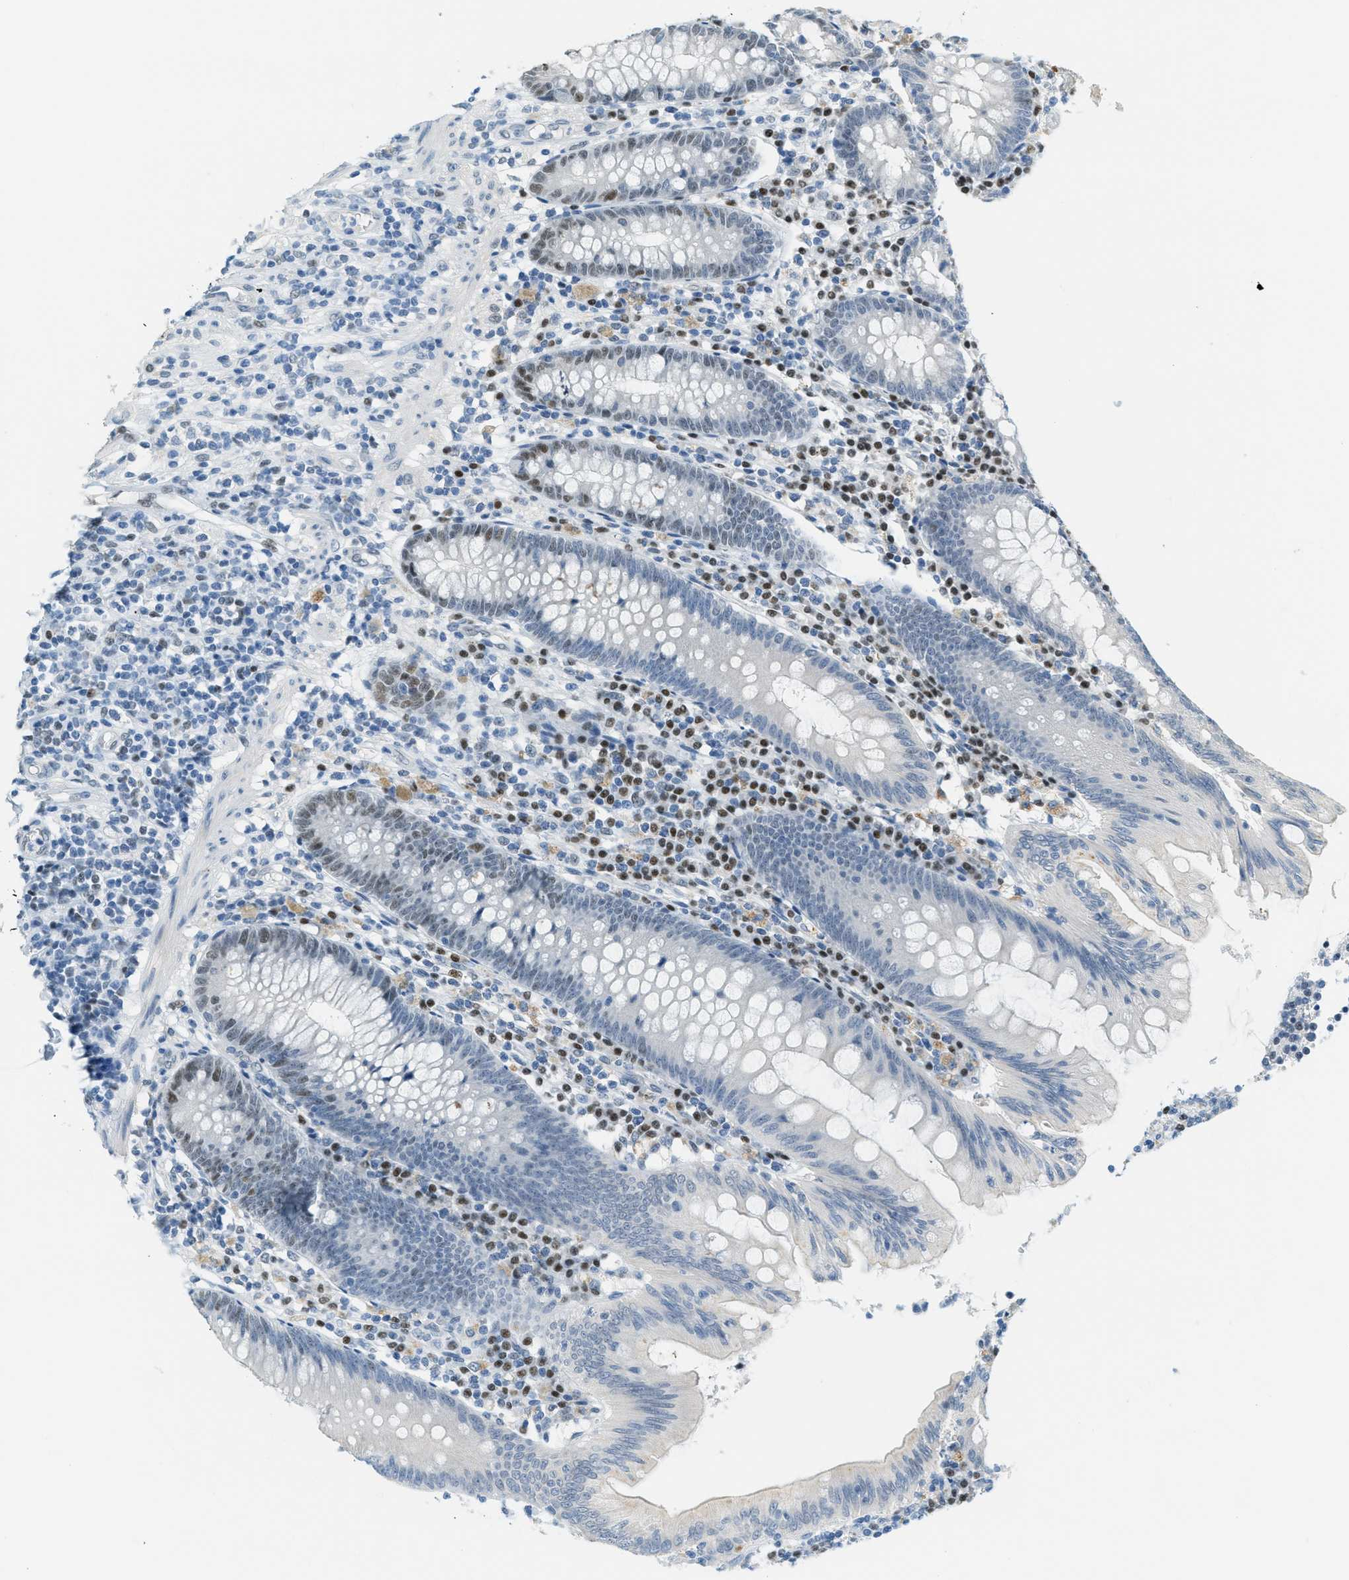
{"staining": {"intensity": "weak", "quantity": "<25%", "location": "nuclear"}, "tissue": "appendix", "cell_type": "Glandular cells", "image_type": "normal", "snomed": [{"axis": "morphology", "description": "Normal tissue, NOS"}, {"axis": "morphology", "description": "Inflammation, NOS"}, {"axis": "topography", "description": "Appendix"}], "caption": "A high-resolution micrograph shows IHC staining of normal appendix, which demonstrates no significant staining in glandular cells.", "gene": "TCF3", "patient": {"sex": "male", "age": 46}}